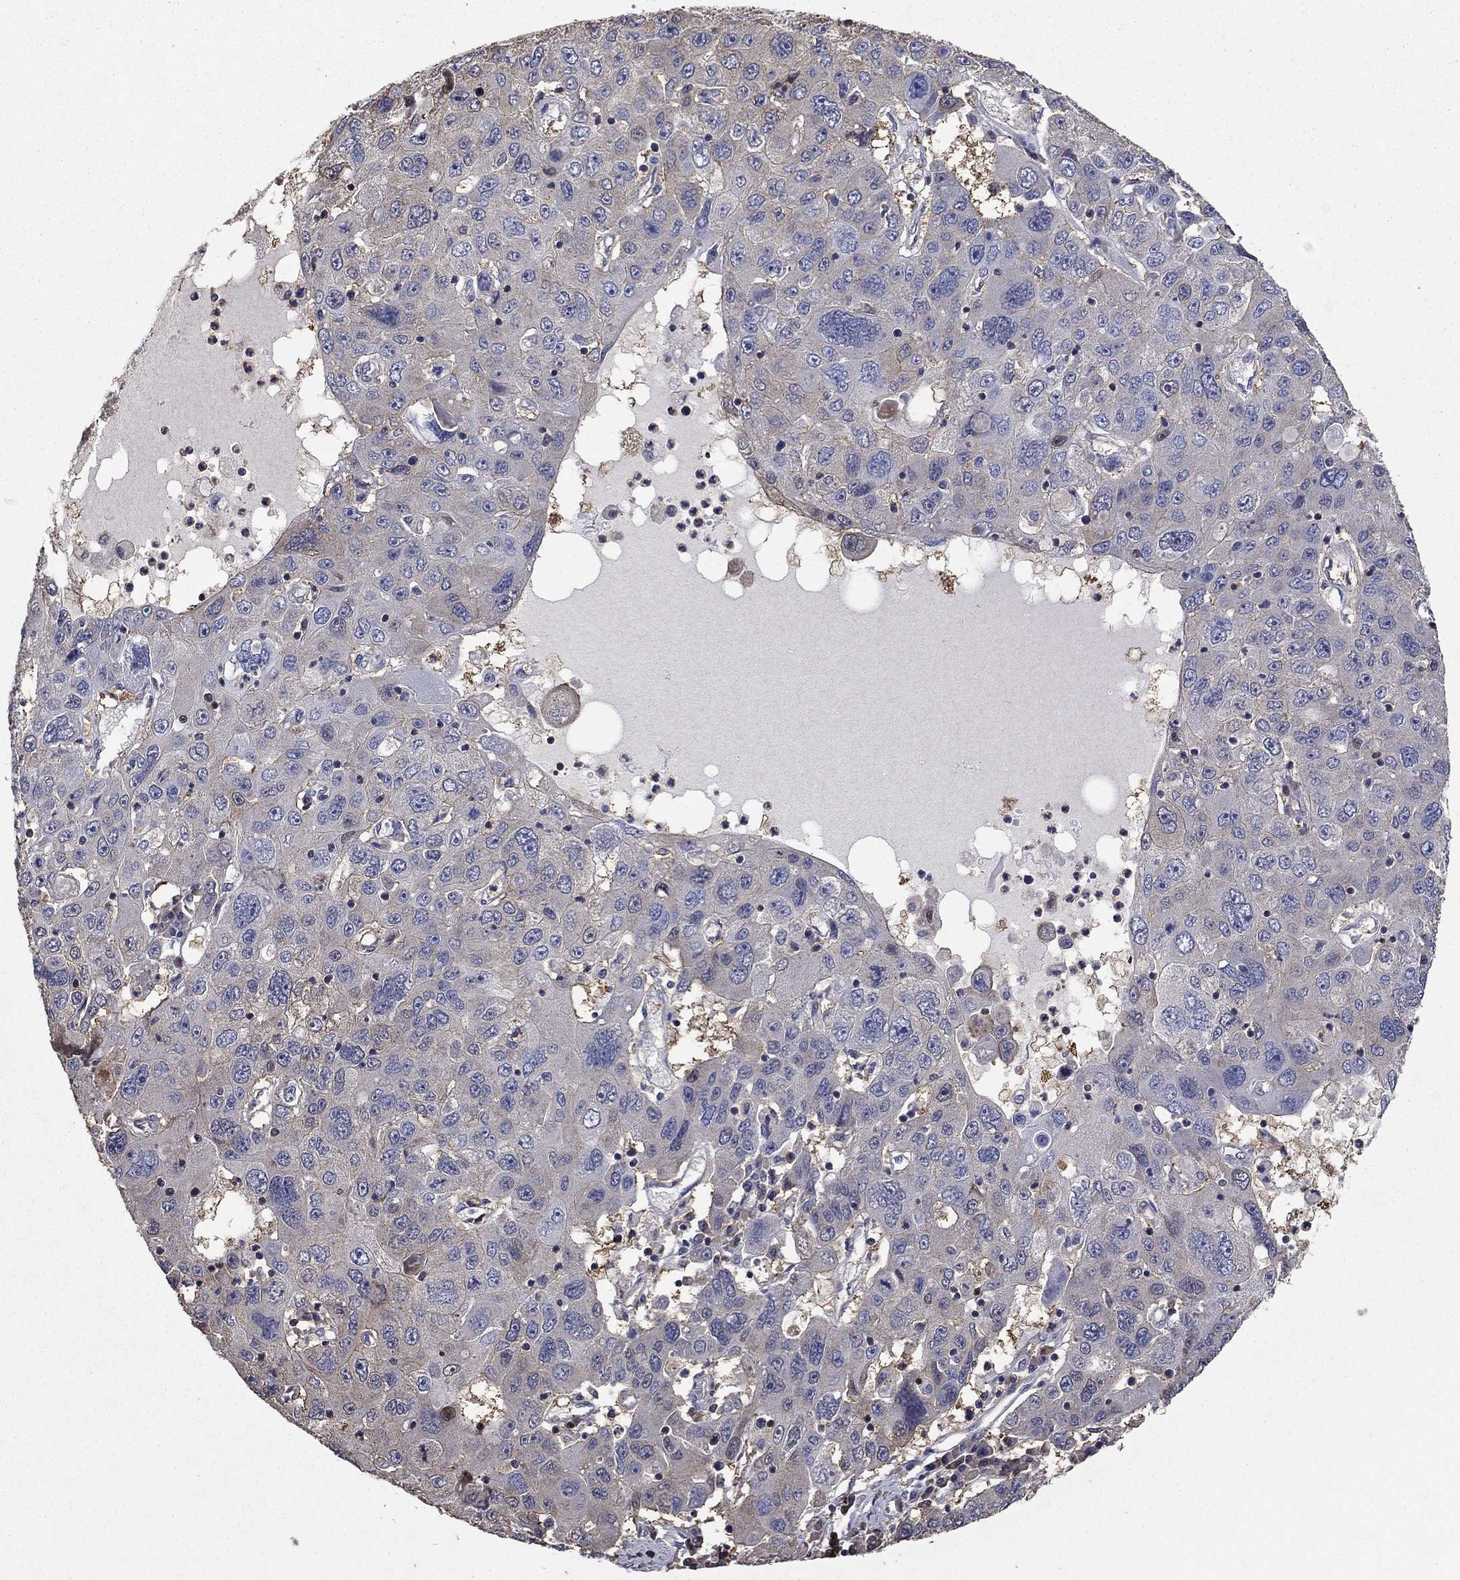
{"staining": {"intensity": "negative", "quantity": "none", "location": "none"}, "tissue": "stomach cancer", "cell_type": "Tumor cells", "image_type": "cancer", "snomed": [{"axis": "morphology", "description": "Adenocarcinoma, NOS"}, {"axis": "topography", "description": "Stomach"}], "caption": "Immunohistochemical staining of human stomach cancer (adenocarcinoma) reveals no significant expression in tumor cells. The staining is performed using DAB (3,3'-diaminobenzidine) brown chromogen with nuclei counter-stained in using hematoxylin.", "gene": "DVL1", "patient": {"sex": "male", "age": 56}}